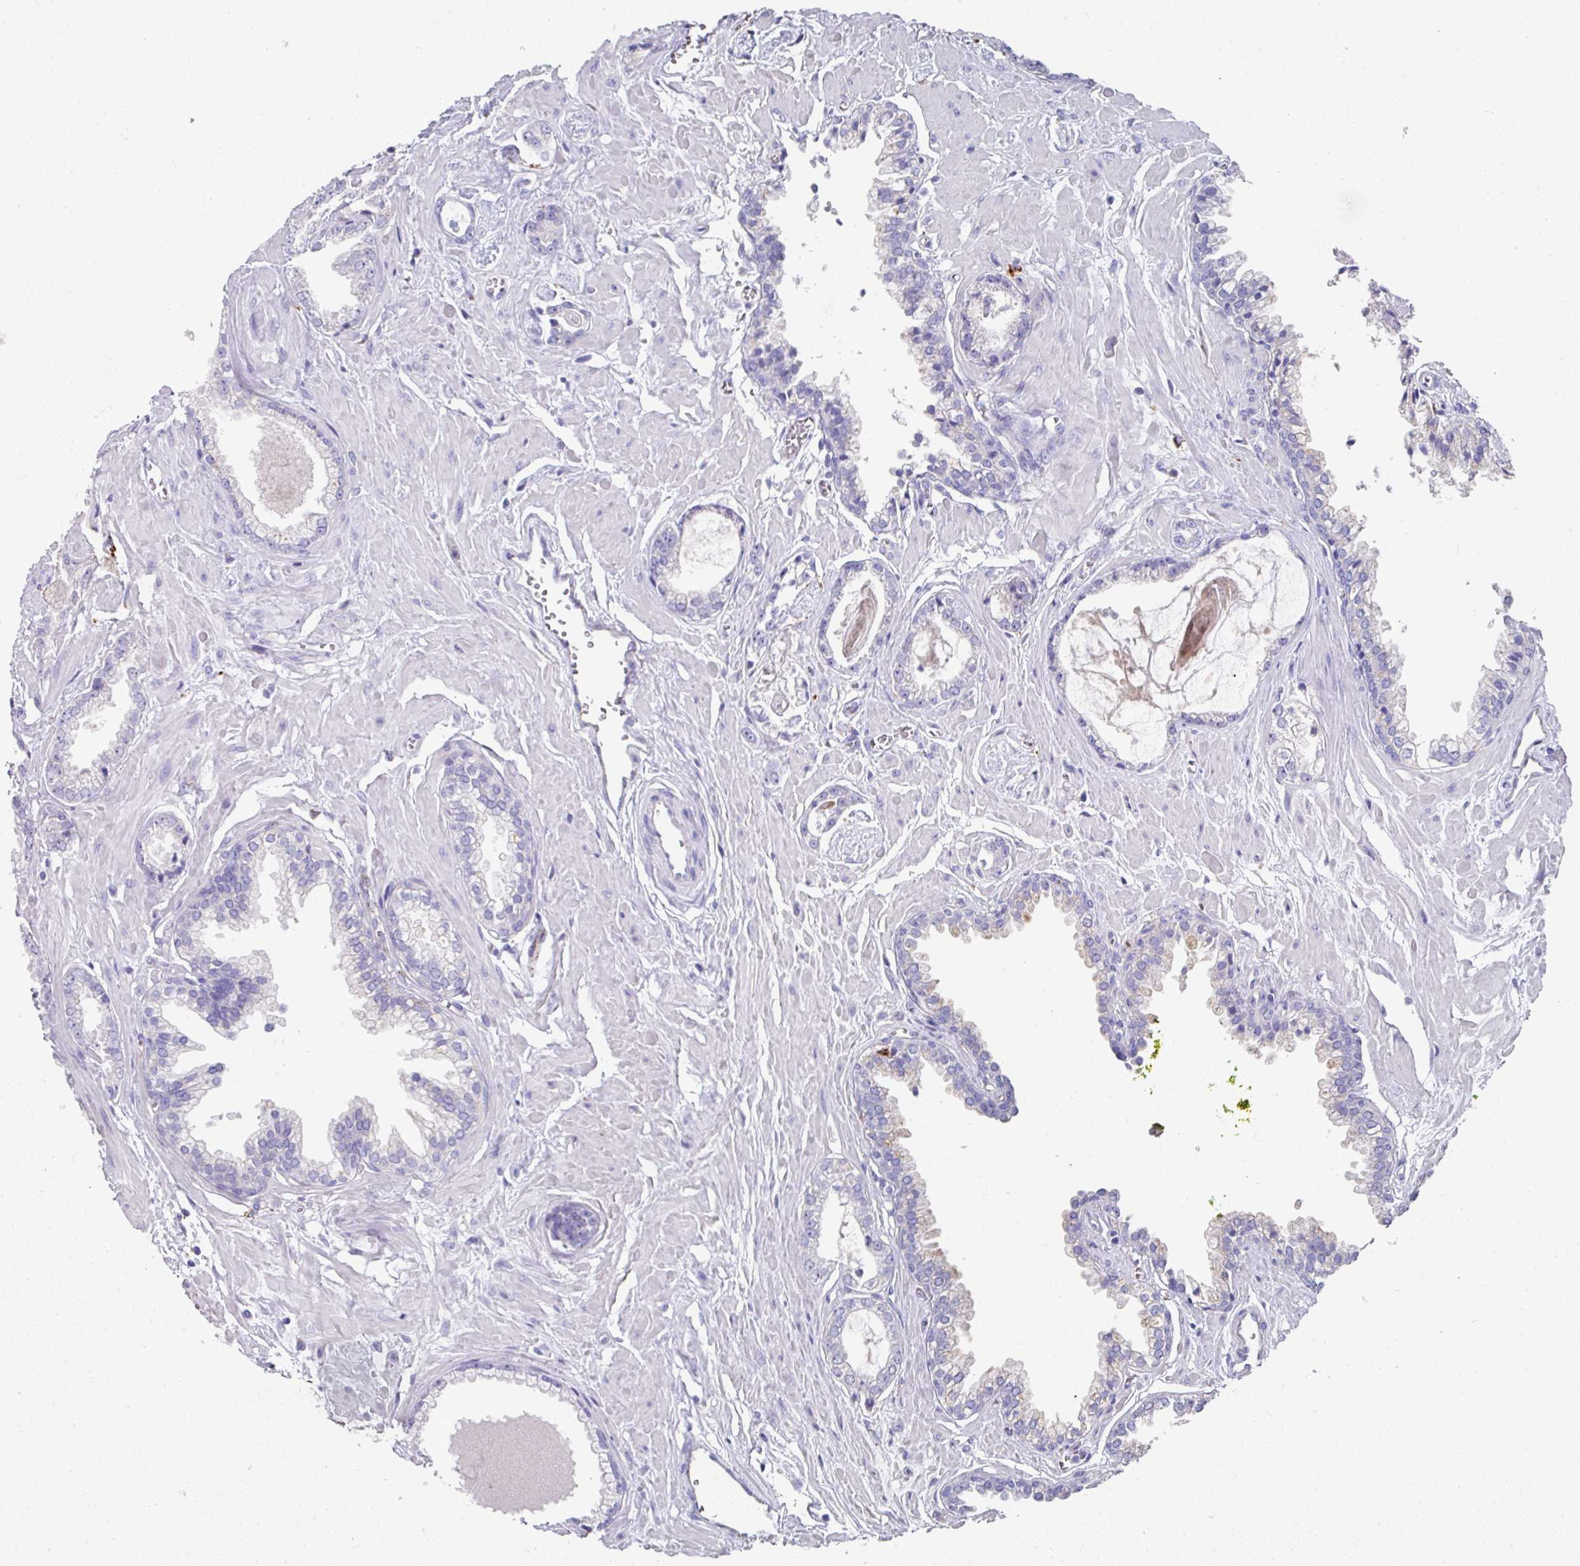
{"staining": {"intensity": "negative", "quantity": "none", "location": "none"}, "tissue": "prostate cancer", "cell_type": "Tumor cells", "image_type": "cancer", "snomed": [{"axis": "morphology", "description": "Adenocarcinoma, Low grade"}, {"axis": "topography", "description": "Prostate"}], "caption": "Tumor cells are negative for brown protein staining in prostate cancer.", "gene": "CPVL", "patient": {"sex": "male", "age": 60}}